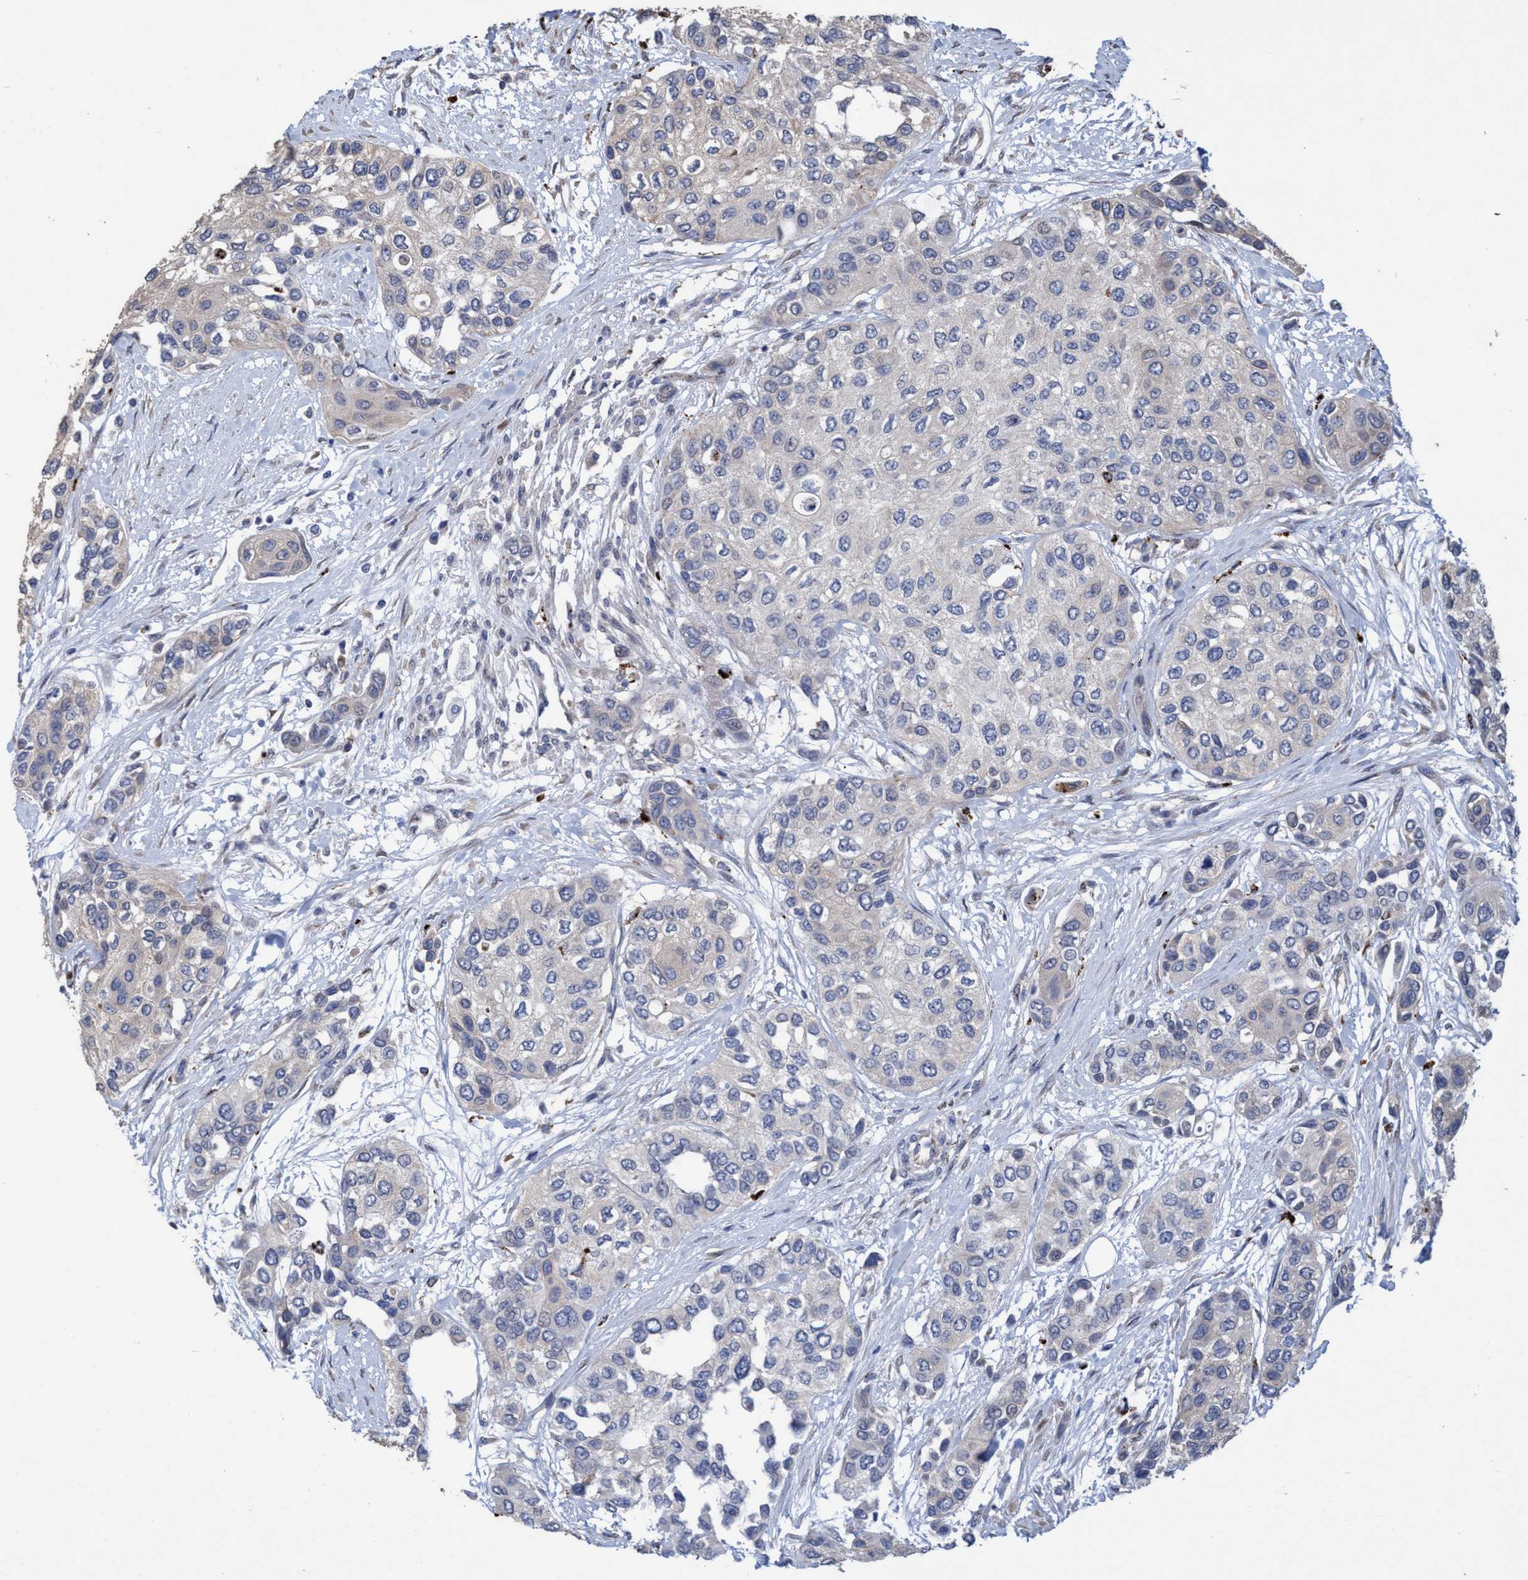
{"staining": {"intensity": "negative", "quantity": "none", "location": "none"}, "tissue": "urothelial cancer", "cell_type": "Tumor cells", "image_type": "cancer", "snomed": [{"axis": "morphology", "description": "Urothelial carcinoma, High grade"}, {"axis": "topography", "description": "Urinary bladder"}], "caption": "The micrograph exhibits no staining of tumor cells in urothelial cancer.", "gene": "BBS9", "patient": {"sex": "female", "age": 56}}